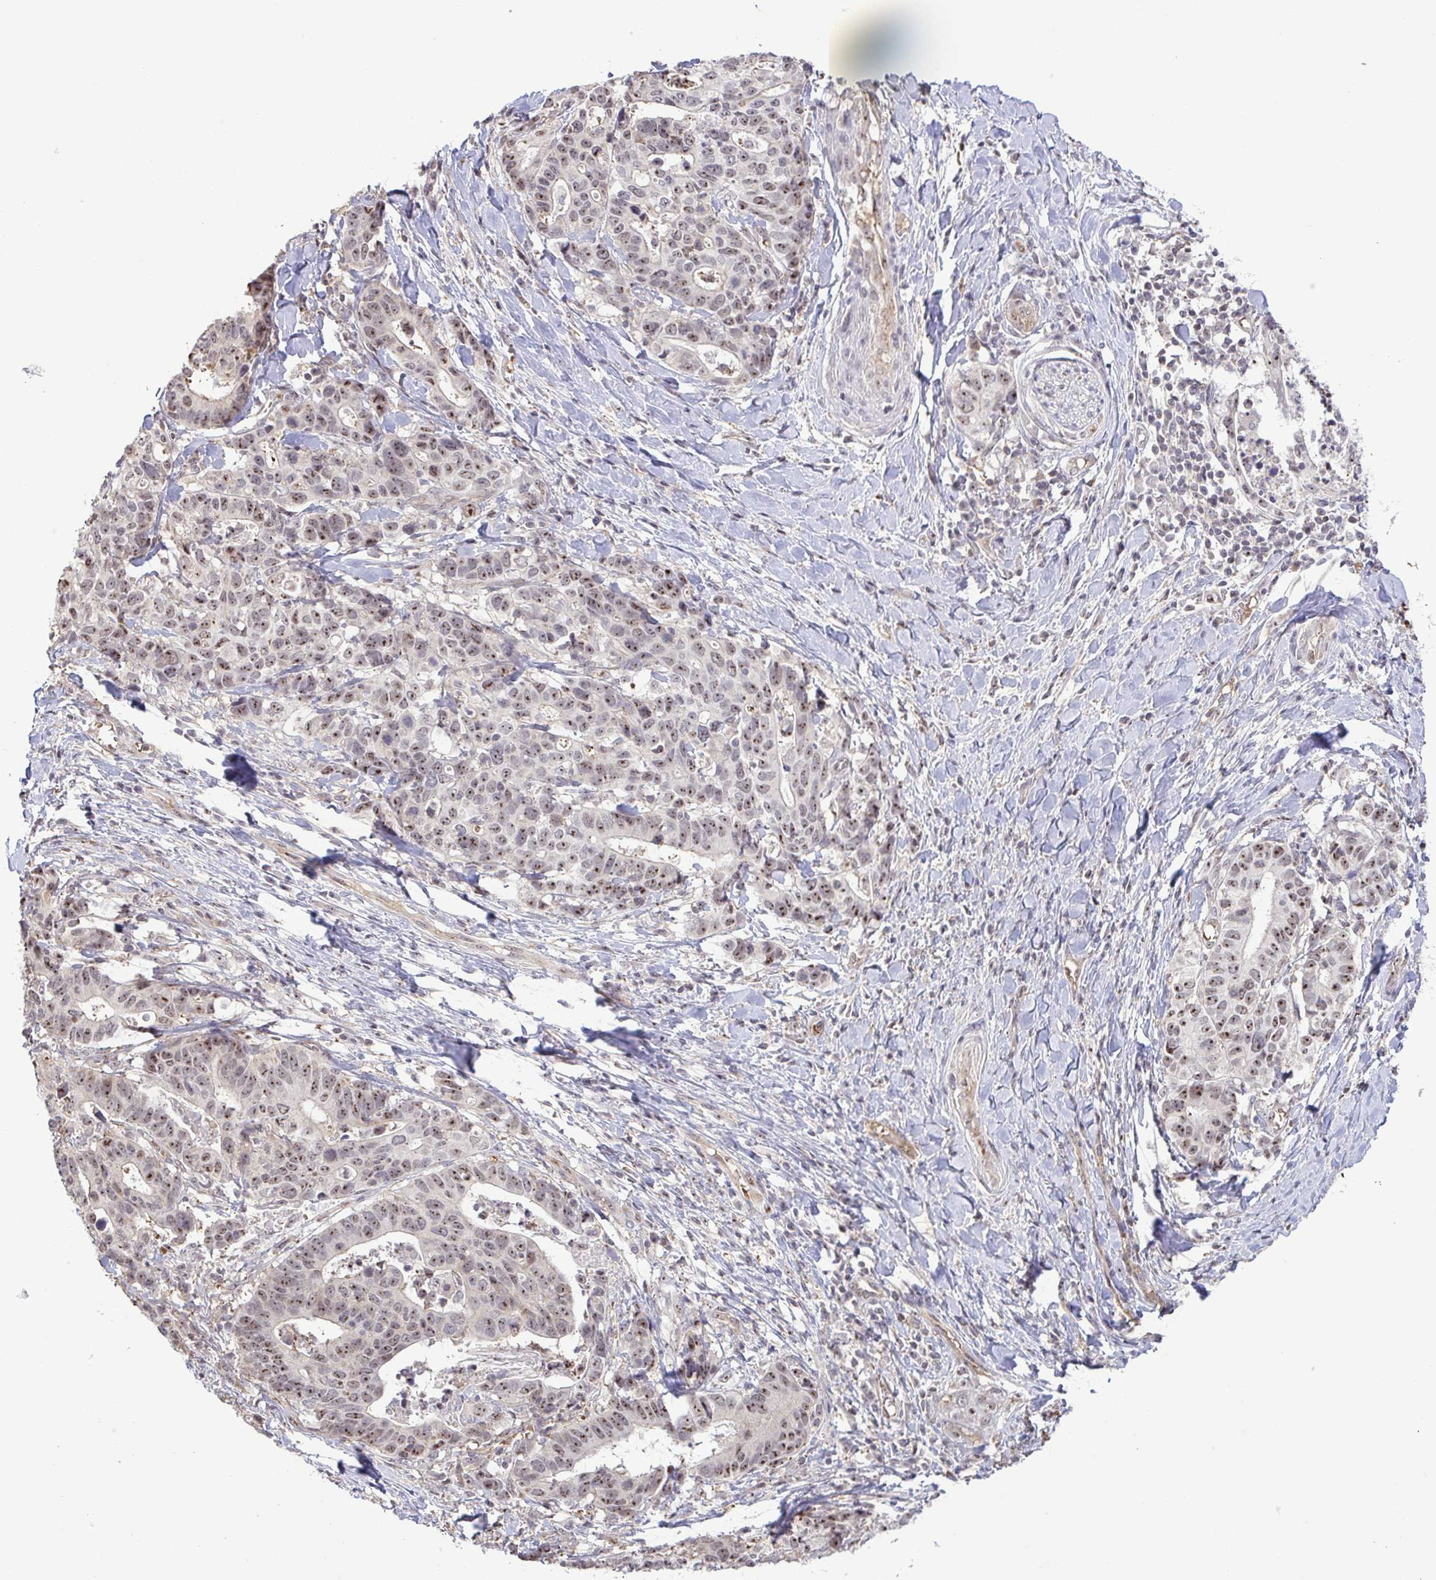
{"staining": {"intensity": "moderate", "quantity": ">75%", "location": "nuclear"}, "tissue": "stomach cancer", "cell_type": "Tumor cells", "image_type": "cancer", "snomed": [{"axis": "morphology", "description": "Adenocarcinoma, NOS"}, {"axis": "topography", "description": "Stomach, upper"}], "caption": "IHC photomicrograph of human adenocarcinoma (stomach) stained for a protein (brown), which exhibits medium levels of moderate nuclear staining in about >75% of tumor cells.", "gene": "RSL24D1", "patient": {"sex": "female", "age": 67}}